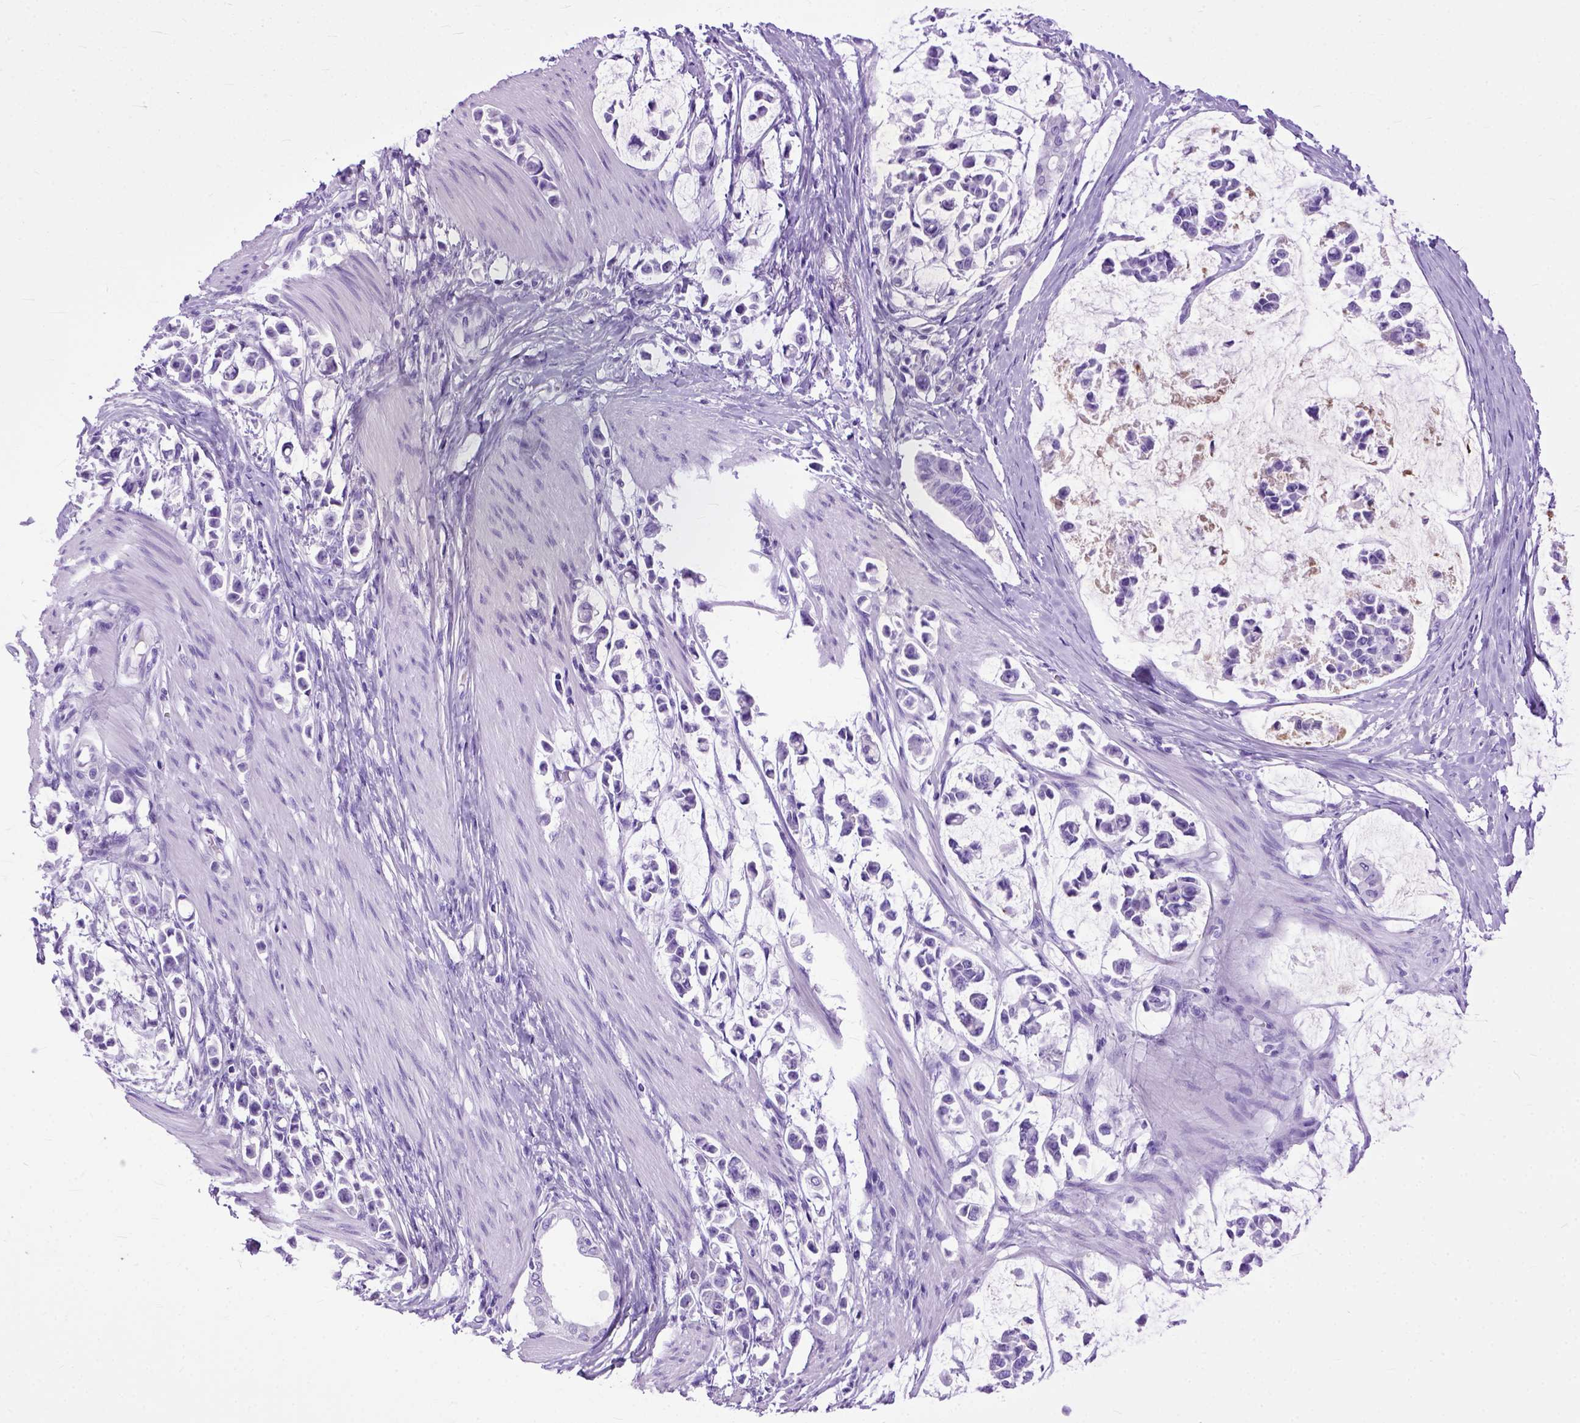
{"staining": {"intensity": "negative", "quantity": "none", "location": "none"}, "tissue": "stomach cancer", "cell_type": "Tumor cells", "image_type": "cancer", "snomed": [{"axis": "morphology", "description": "Adenocarcinoma, NOS"}, {"axis": "topography", "description": "Stomach"}], "caption": "Stomach adenocarcinoma was stained to show a protein in brown. There is no significant staining in tumor cells.", "gene": "GNGT1", "patient": {"sex": "male", "age": 82}}